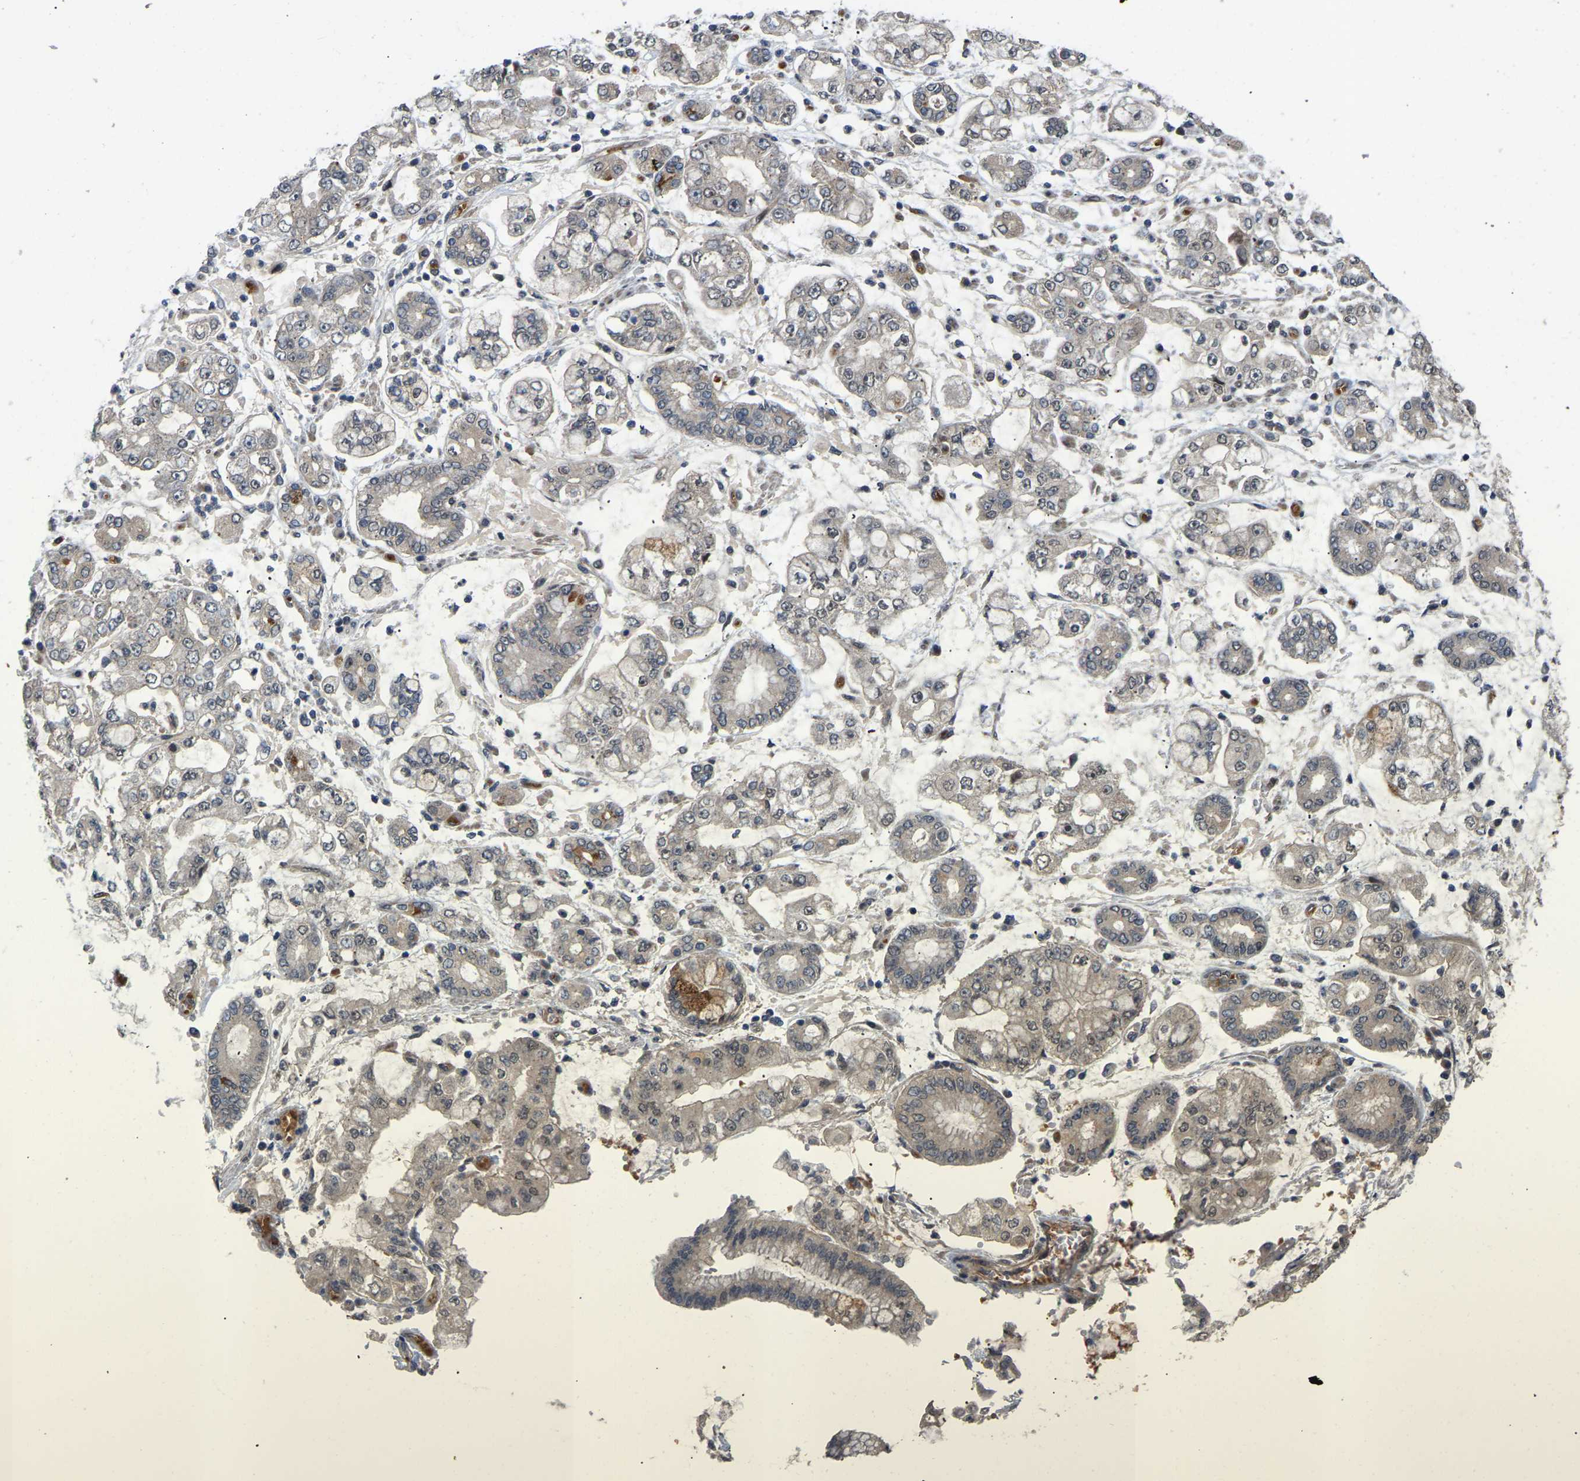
{"staining": {"intensity": "negative", "quantity": "none", "location": "none"}, "tissue": "stomach cancer", "cell_type": "Tumor cells", "image_type": "cancer", "snomed": [{"axis": "morphology", "description": "Adenocarcinoma, NOS"}, {"axis": "topography", "description": "Stomach"}], "caption": "High power microscopy image of an immunohistochemistry (IHC) image of stomach adenocarcinoma, revealing no significant positivity in tumor cells.", "gene": "LIMK2", "patient": {"sex": "male", "age": 76}}